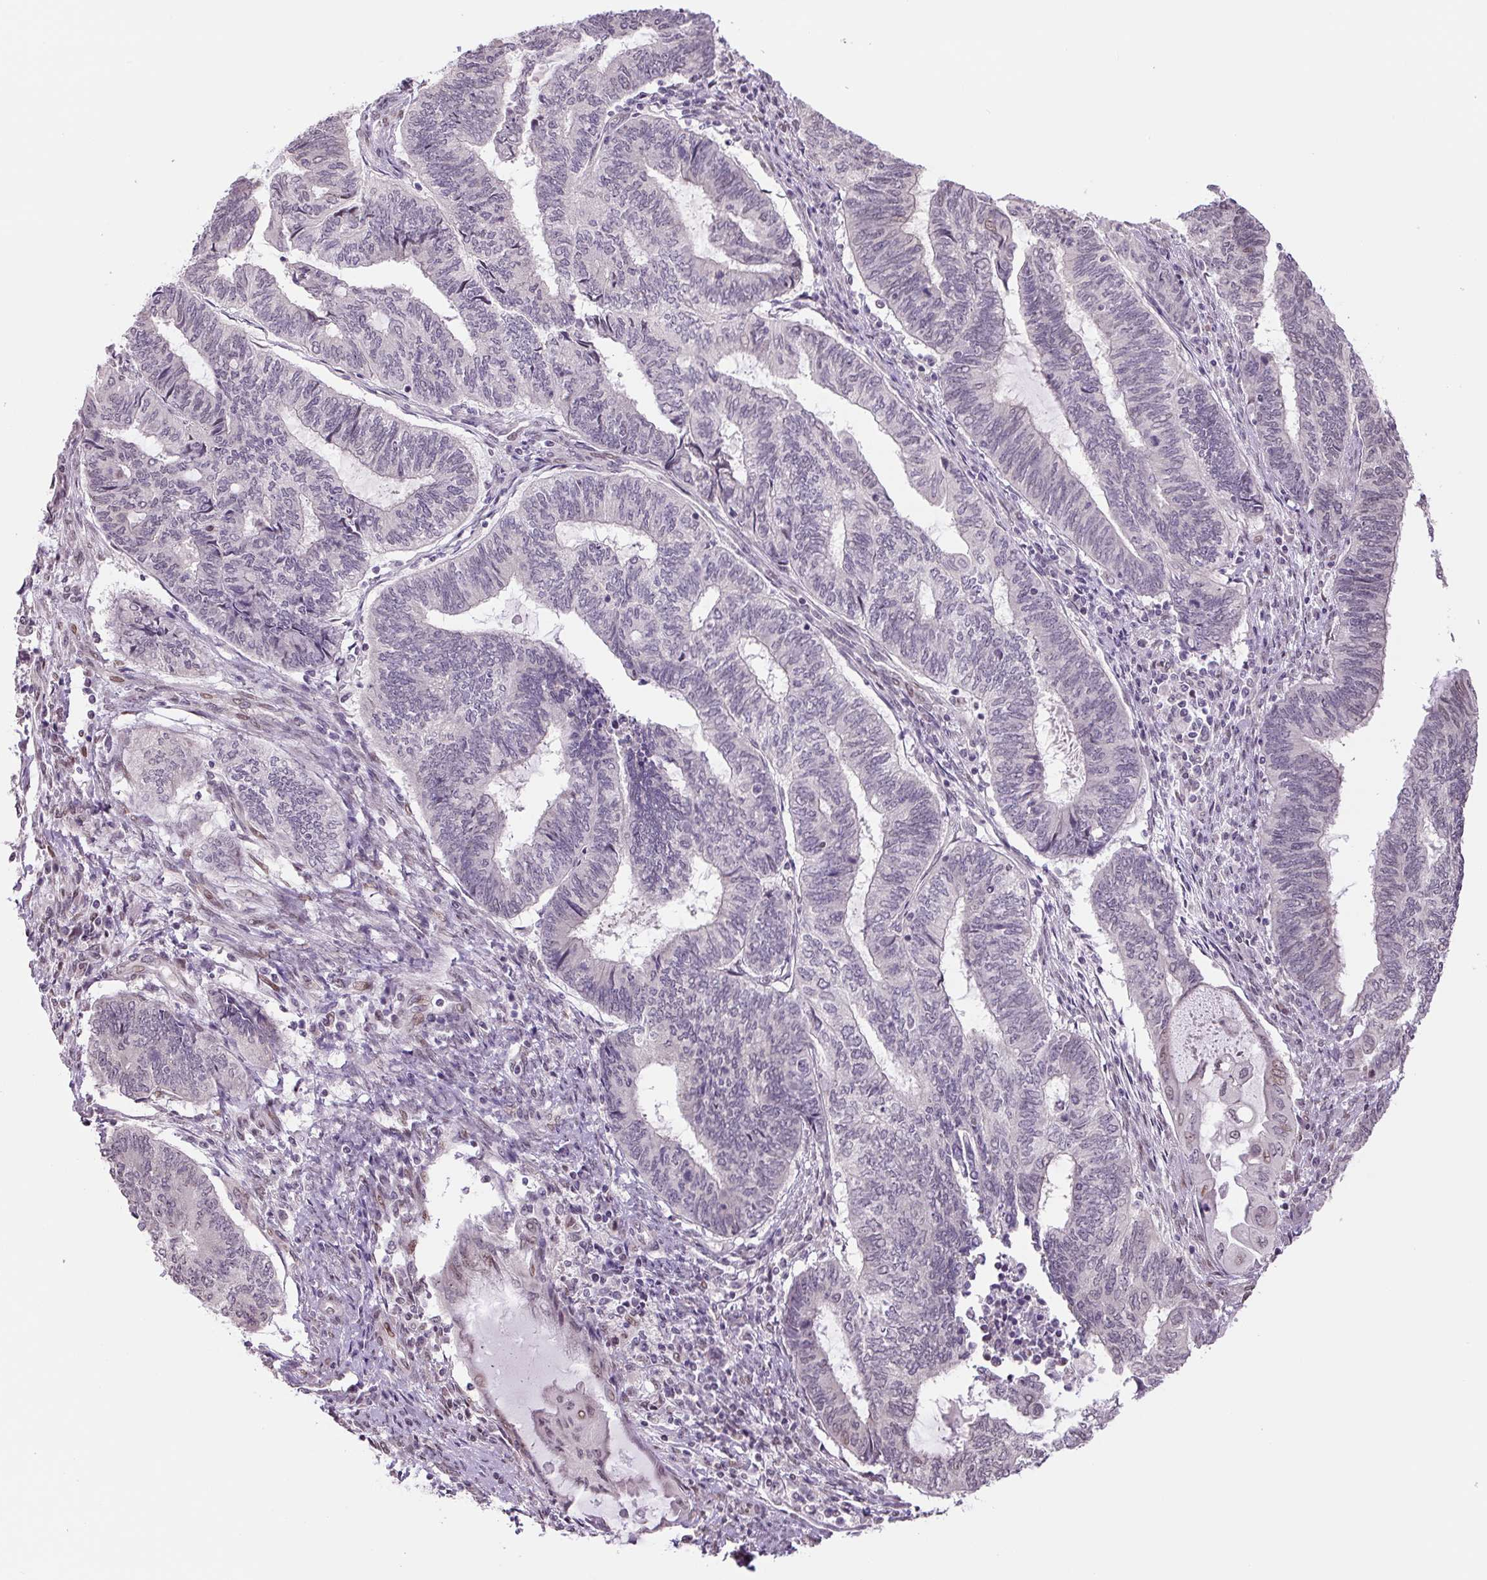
{"staining": {"intensity": "weak", "quantity": "<25%", "location": "nuclear"}, "tissue": "endometrial cancer", "cell_type": "Tumor cells", "image_type": "cancer", "snomed": [{"axis": "morphology", "description": "Adenocarcinoma, NOS"}, {"axis": "topography", "description": "Uterus"}, {"axis": "topography", "description": "Endometrium"}], "caption": "The histopathology image displays no significant positivity in tumor cells of endometrial adenocarcinoma.", "gene": "TCFL5", "patient": {"sex": "female", "age": 70}}